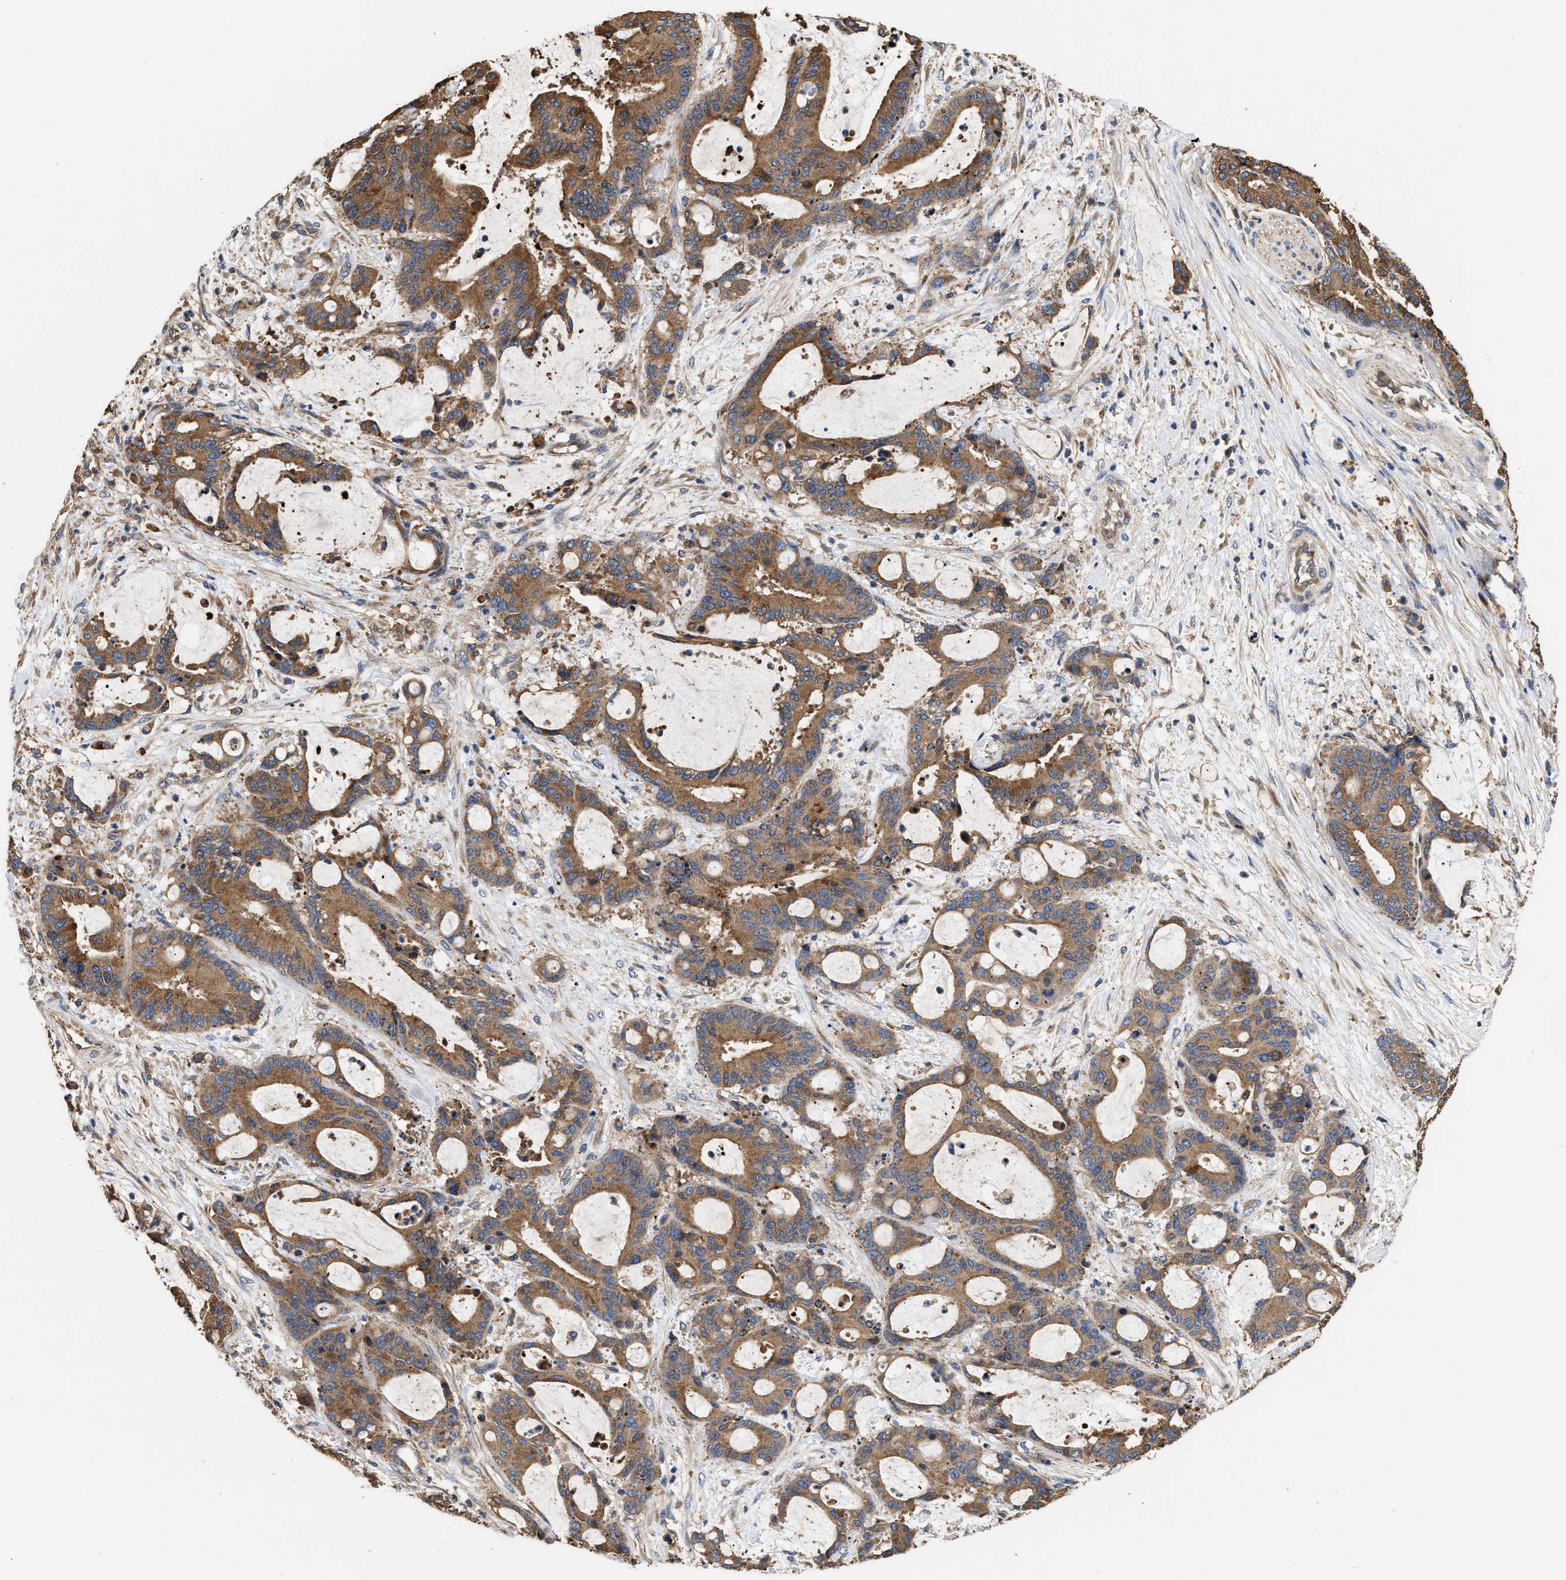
{"staining": {"intensity": "moderate", "quantity": ">75%", "location": "cytoplasmic/membranous"}, "tissue": "liver cancer", "cell_type": "Tumor cells", "image_type": "cancer", "snomed": [{"axis": "morphology", "description": "Normal tissue, NOS"}, {"axis": "morphology", "description": "Cholangiocarcinoma"}, {"axis": "topography", "description": "Liver"}, {"axis": "topography", "description": "Peripheral nerve tissue"}], "caption": "A medium amount of moderate cytoplasmic/membranous expression is present in approximately >75% of tumor cells in liver cancer tissue.", "gene": "KLB", "patient": {"sex": "female", "age": 73}}